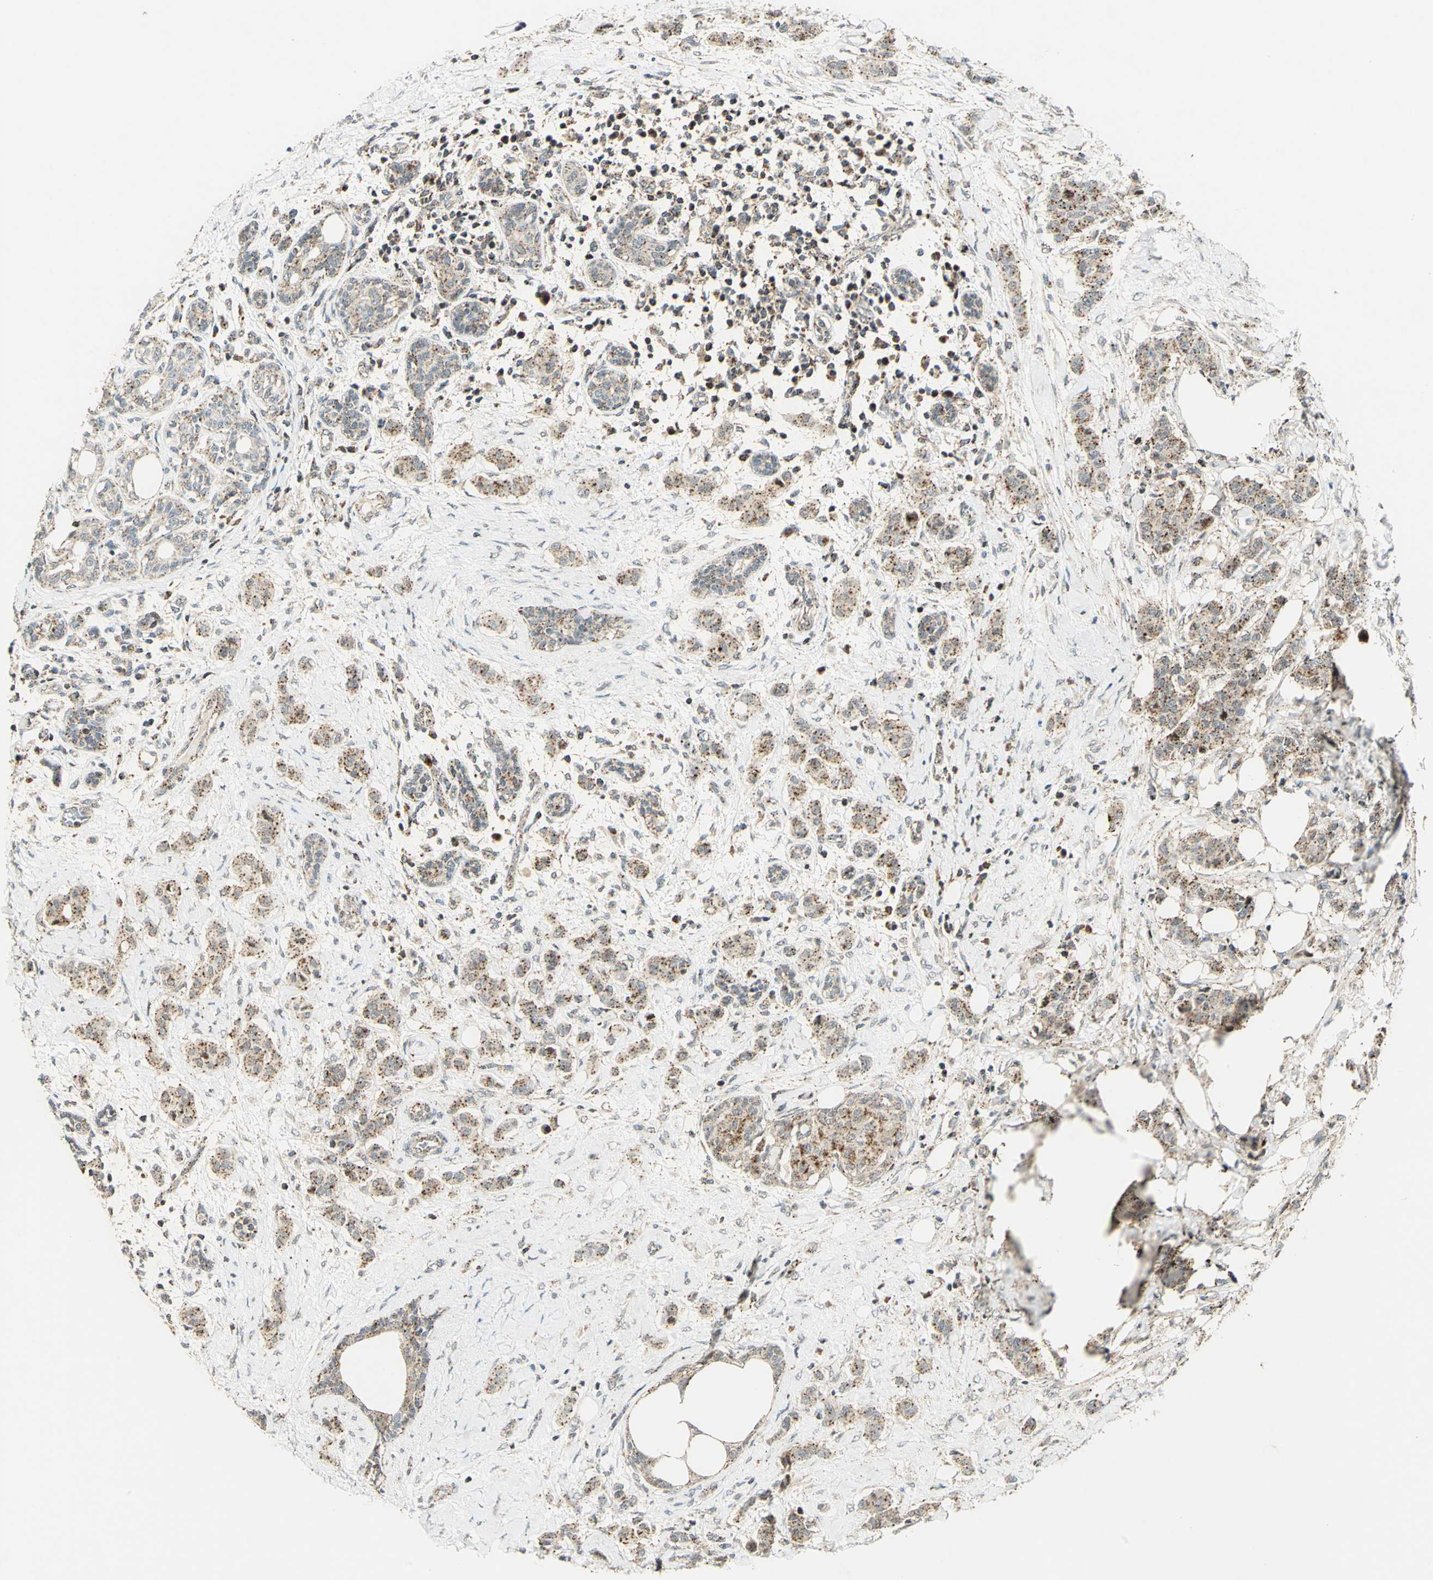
{"staining": {"intensity": "moderate", "quantity": ">75%", "location": "cytoplasmic/membranous"}, "tissue": "breast cancer", "cell_type": "Tumor cells", "image_type": "cancer", "snomed": [{"axis": "morphology", "description": "Duct carcinoma"}, {"axis": "topography", "description": "Breast"}], "caption": "There is medium levels of moderate cytoplasmic/membranous expression in tumor cells of infiltrating ductal carcinoma (breast), as demonstrated by immunohistochemical staining (brown color).", "gene": "ATP6V1A", "patient": {"sex": "female", "age": 40}}